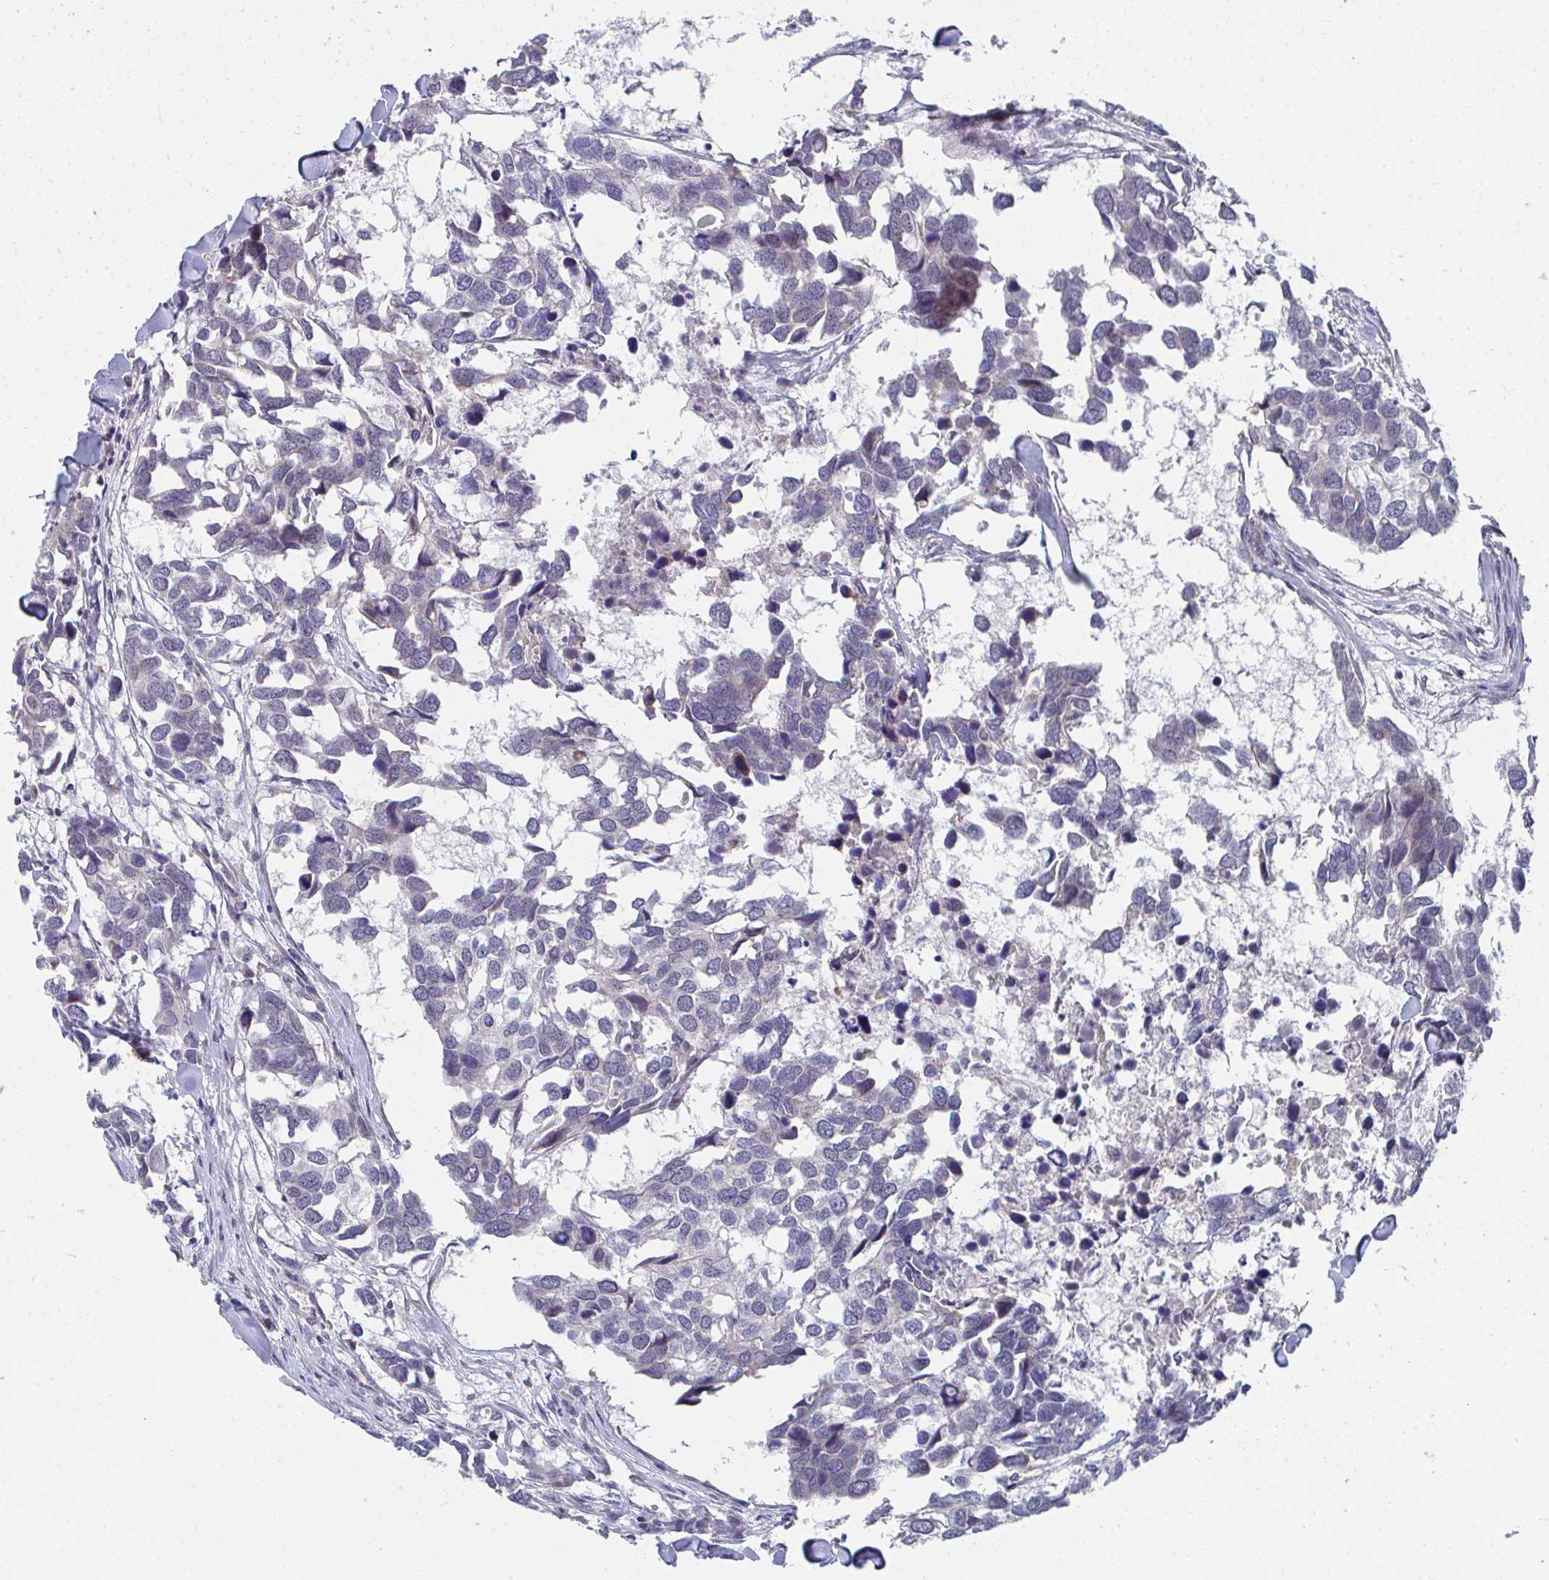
{"staining": {"intensity": "negative", "quantity": "none", "location": "none"}, "tissue": "breast cancer", "cell_type": "Tumor cells", "image_type": "cancer", "snomed": [{"axis": "morphology", "description": "Duct carcinoma"}, {"axis": "topography", "description": "Breast"}], "caption": "High magnification brightfield microscopy of intraductal carcinoma (breast) stained with DAB (brown) and counterstained with hematoxylin (blue): tumor cells show no significant expression.", "gene": "PEX3", "patient": {"sex": "female", "age": 83}}